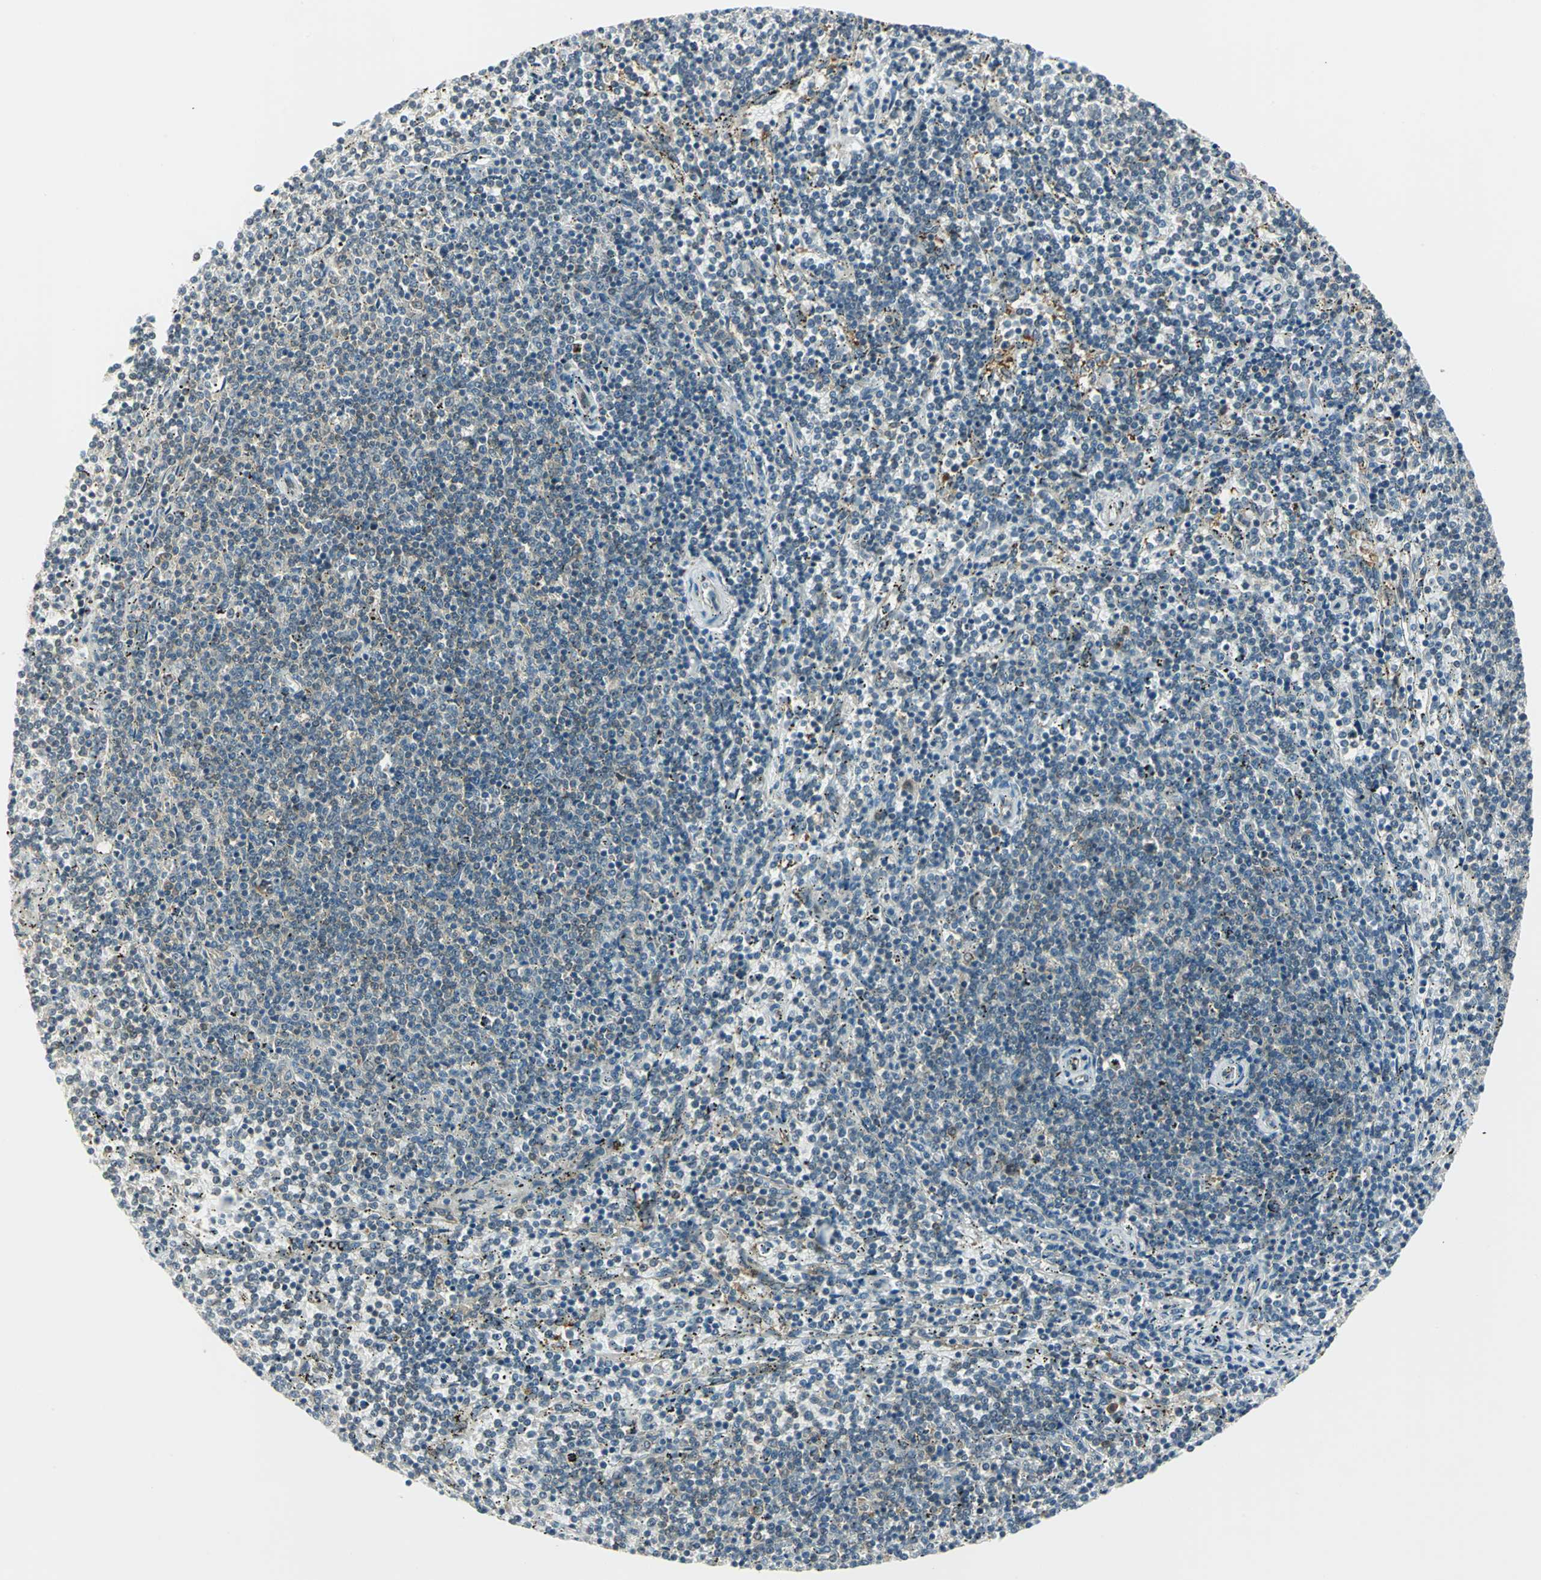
{"staining": {"intensity": "negative", "quantity": "none", "location": "none"}, "tissue": "lymphoma", "cell_type": "Tumor cells", "image_type": "cancer", "snomed": [{"axis": "morphology", "description": "Malignant lymphoma, non-Hodgkin's type, Low grade"}, {"axis": "topography", "description": "Spleen"}], "caption": "Protein analysis of malignant lymphoma, non-Hodgkin's type (low-grade) displays no significant expression in tumor cells. (DAB (3,3'-diaminobenzidine) immunohistochemistry (IHC) with hematoxylin counter stain).", "gene": "FYN", "patient": {"sex": "female", "age": 50}}